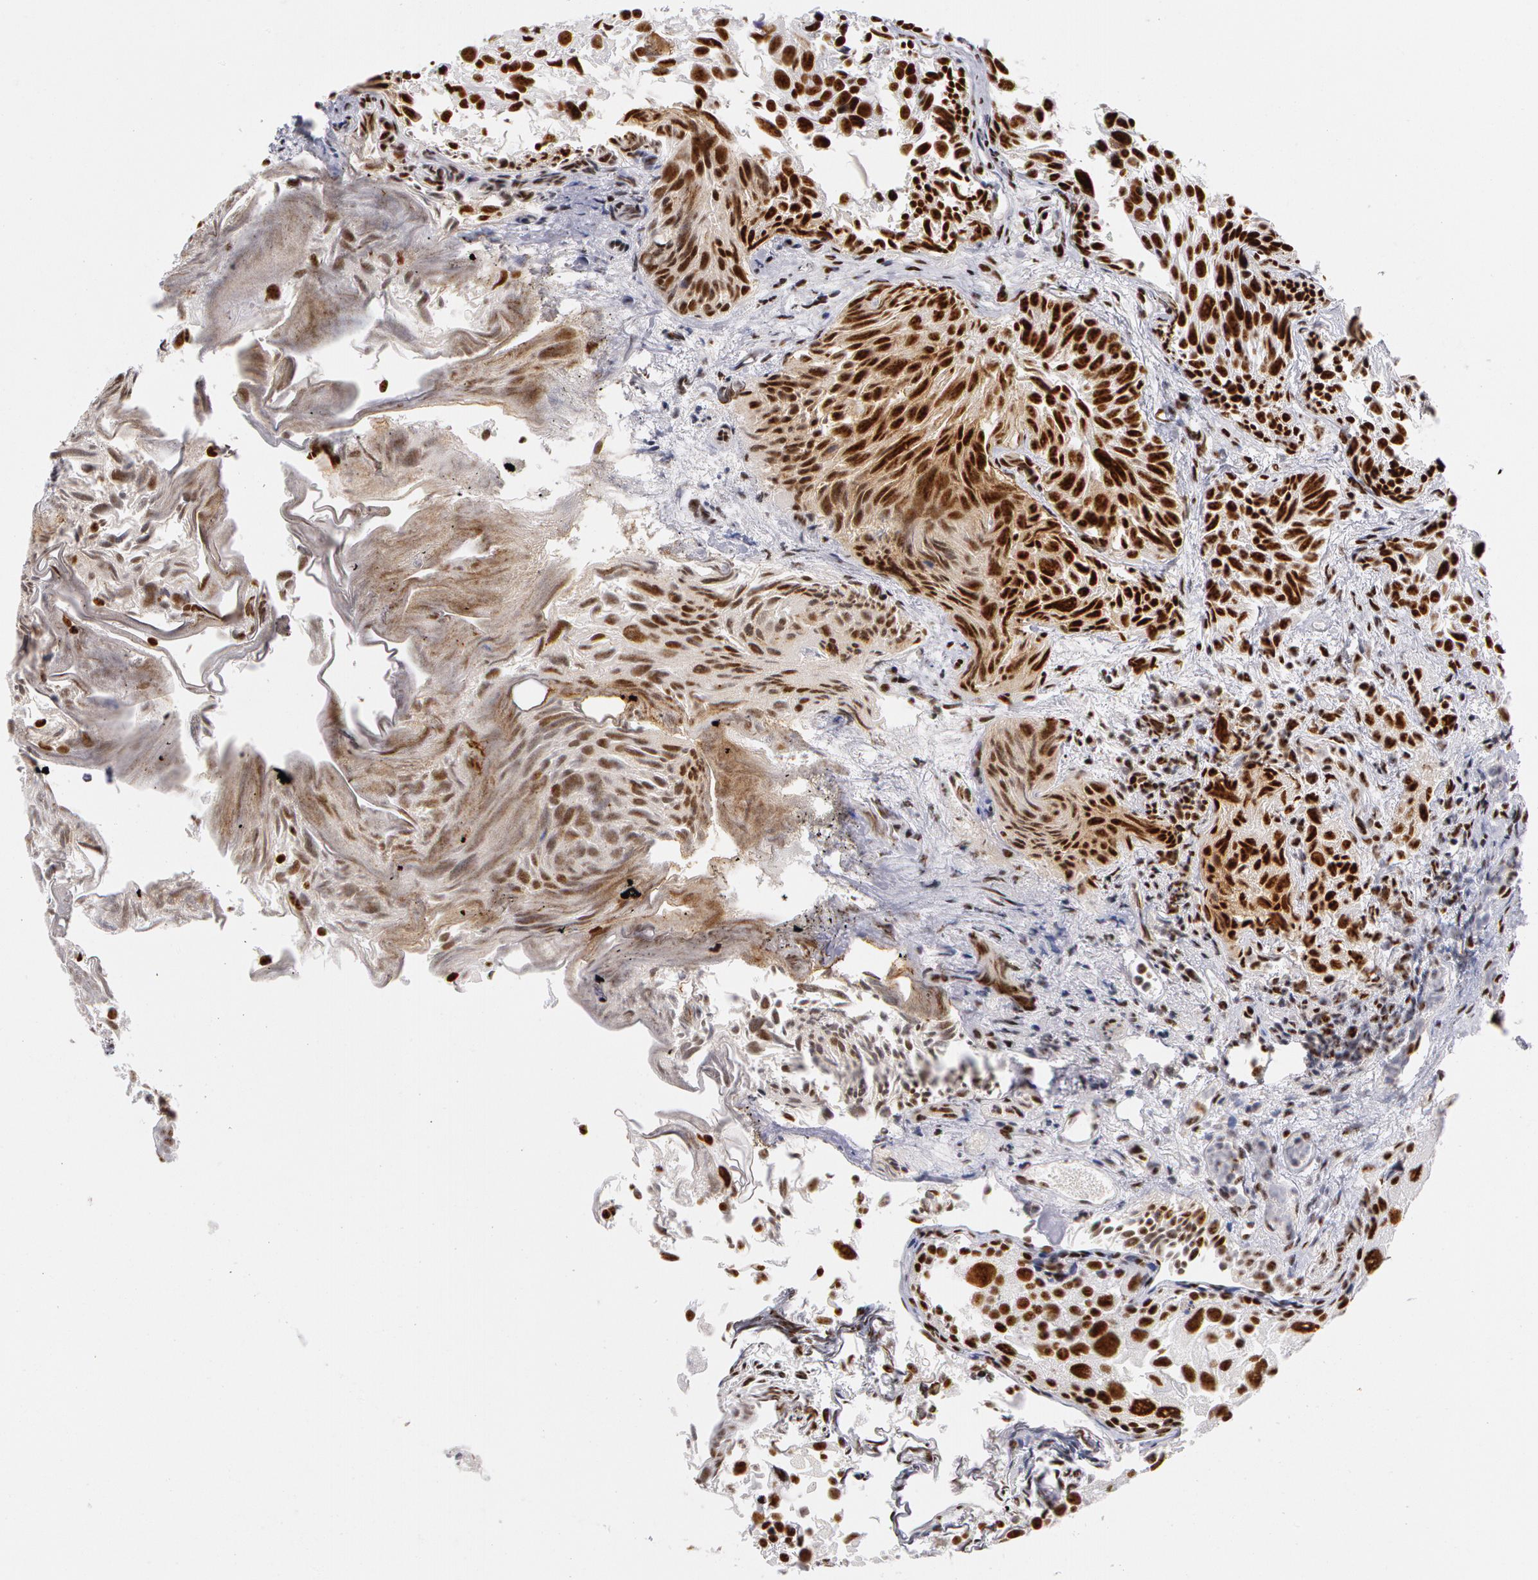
{"staining": {"intensity": "strong", "quantity": ">75%", "location": "nuclear"}, "tissue": "urothelial cancer", "cell_type": "Tumor cells", "image_type": "cancer", "snomed": [{"axis": "morphology", "description": "Urothelial carcinoma, High grade"}, {"axis": "topography", "description": "Urinary bladder"}], "caption": "Immunohistochemistry photomicrograph of urothelial cancer stained for a protein (brown), which exhibits high levels of strong nuclear positivity in about >75% of tumor cells.", "gene": "PNN", "patient": {"sex": "female", "age": 78}}